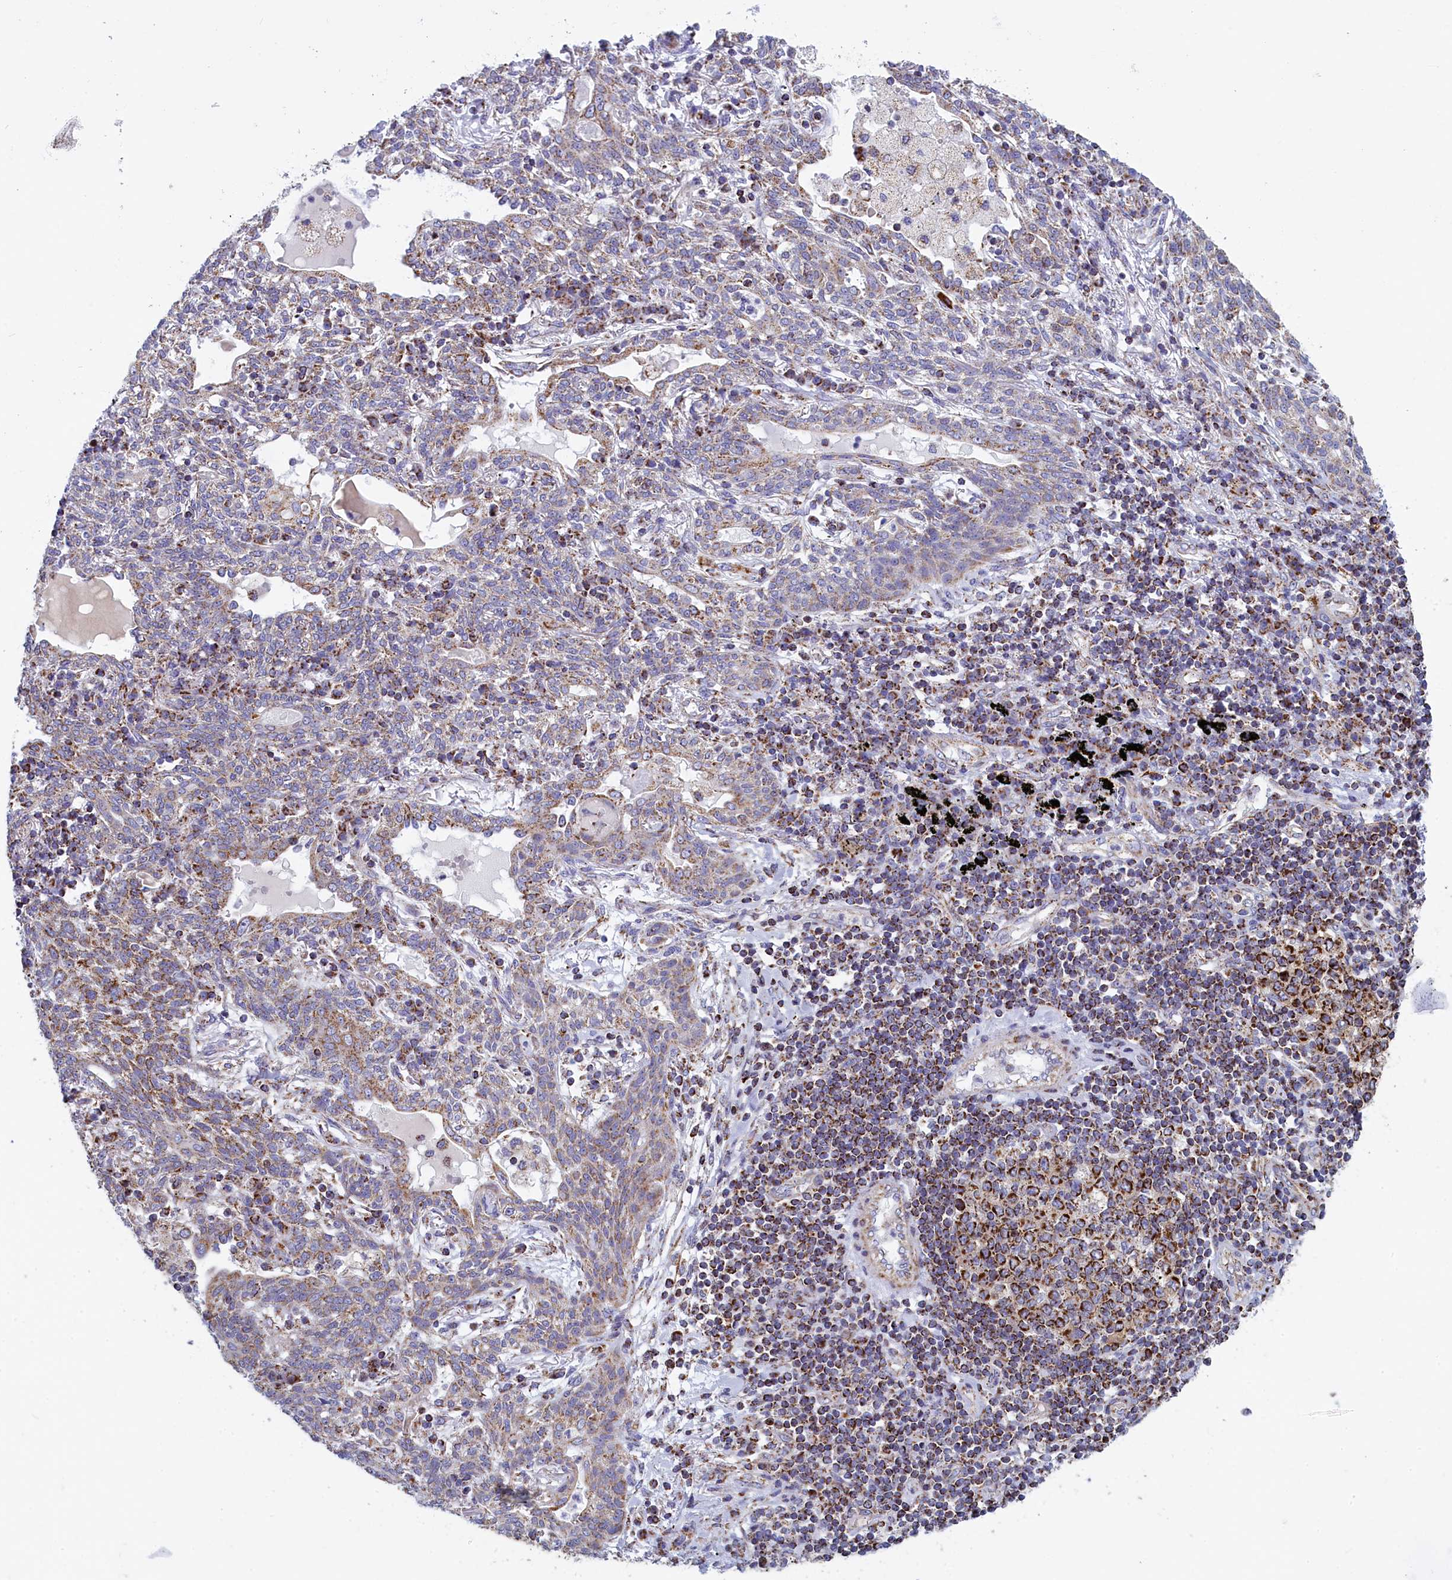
{"staining": {"intensity": "weak", "quantity": "<25%", "location": "cytoplasmic/membranous"}, "tissue": "lung cancer", "cell_type": "Tumor cells", "image_type": "cancer", "snomed": [{"axis": "morphology", "description": "Squamous cell carcinoma, NOS"}, {"axis": "topography", "description": "Lung"}], "caption": "High magnification brightfield microscopy of squamous cell carcinoma (lung) stained with DAB (3,3'-diaminobenzidine) (brown) and counterstained with hematoxylin (blue): tumor cells show no significant expression.", "gene": "IFT122", "patient": {"sex": "female", "age": 70}}